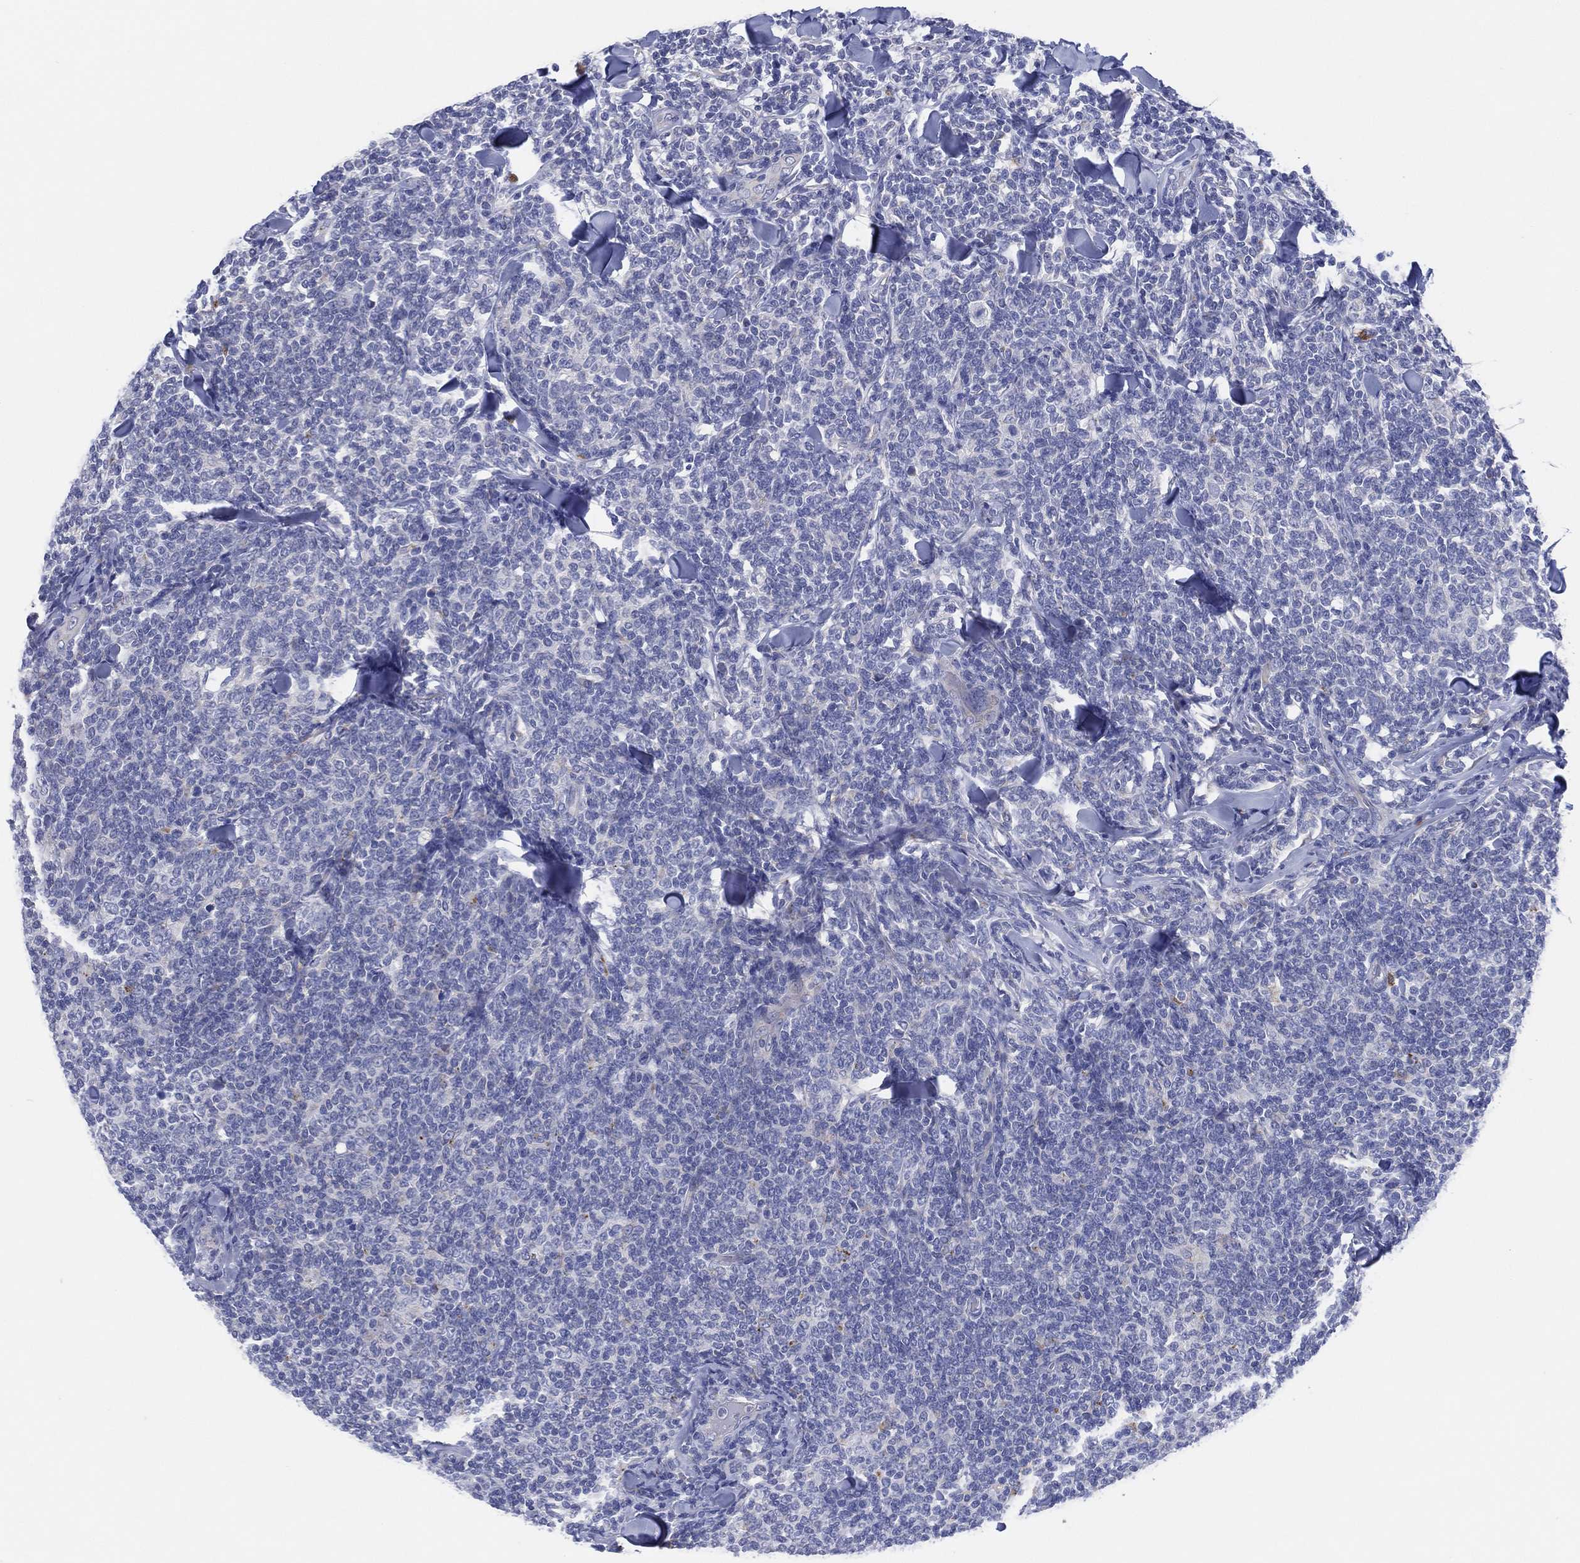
{"staining": {"intensity": "negative", "quantity": "none", "location": "none"}, "tissue": "lymphoma", "cell_type": "Tumor cells", "image_type": "cancer", "snomed": [{"axis": "morphology", "description": "Malignant lymphoma, non-Hodgkin's type, Low grade"}, {"axis": "topography", "description": "Lymph node"}], "caption": "IHC image of human low-grade malignant lymphoma, non-Hodgkin's type stained for a protein (brown), which exhibits no staining in tumor cells.", "gene": "GALNS", "patient": {"sex": "female", "age": 56}}